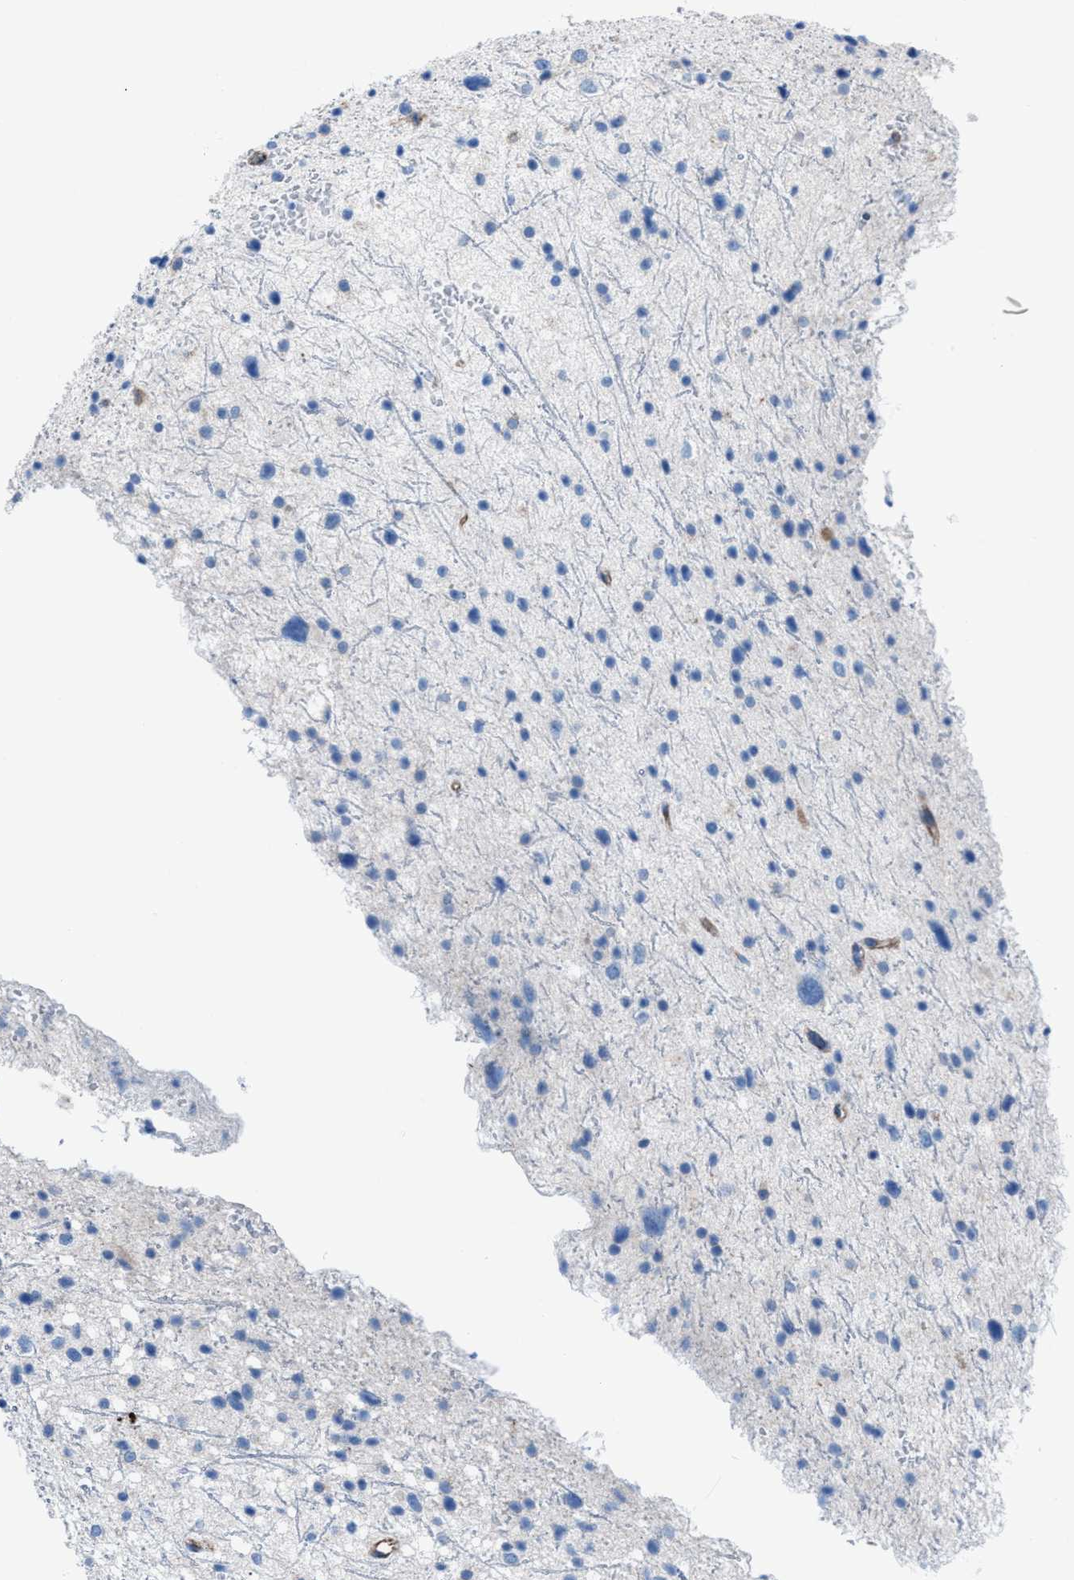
{"staining": {"intensity": "negative", "quantity": "none", "location": "none"}, "tissue": "glioma", "cell_type": "Tumor cells", "image_type": "cancer", "snomed": [{"axis": "morphology", "description": "Glioma, malignant, Low grade"}, {"axis": "topography", "description": "Brain"}], "caption": "An image of human glioma is negative for staining in tumor cells.", "gene": "CD1B", "patient": {"sex": "female", "age": 37}}